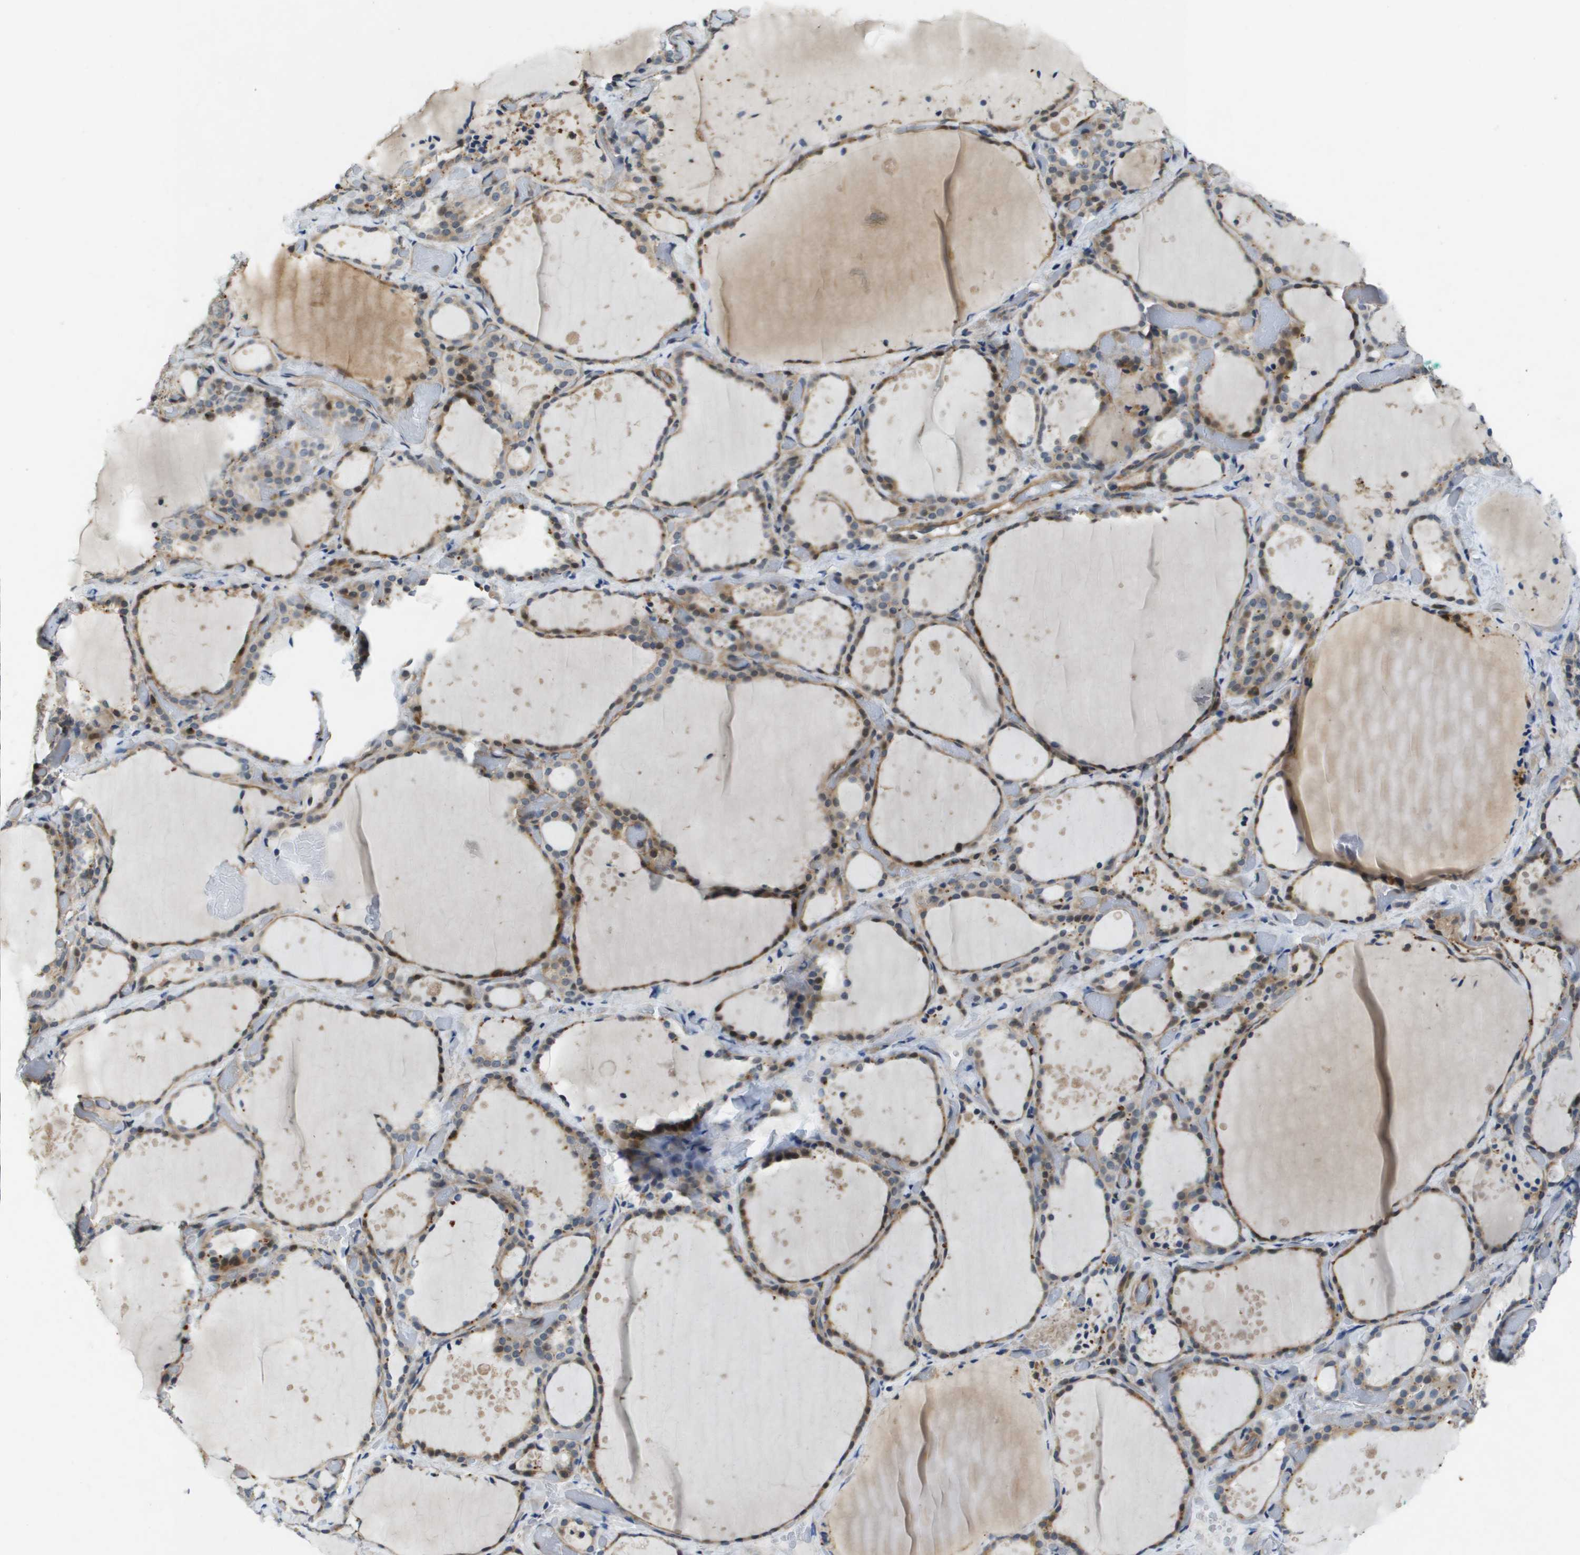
{"staining": {"intensity": "moderate", "quantity": ">75%", "location": "cytoplasmic/membranous,nuclear"}, "tissue": "thyroid gland", "cell_type": "Glandular cells", "image_type": "normal", "snomed": [{"axis": "morphology", "description": "Normal tissue, NOS"}, {"axis": "topography", "description": "Thyroid gland"}], "caption": "Glandular cells show medium levels of moderate cytoplasmic/membranous,nuclear positivity in about >75% of cells in normal human thyroid gland.", "gene": "SCN4B", "patient": {"sex": "female", "age": 44}}